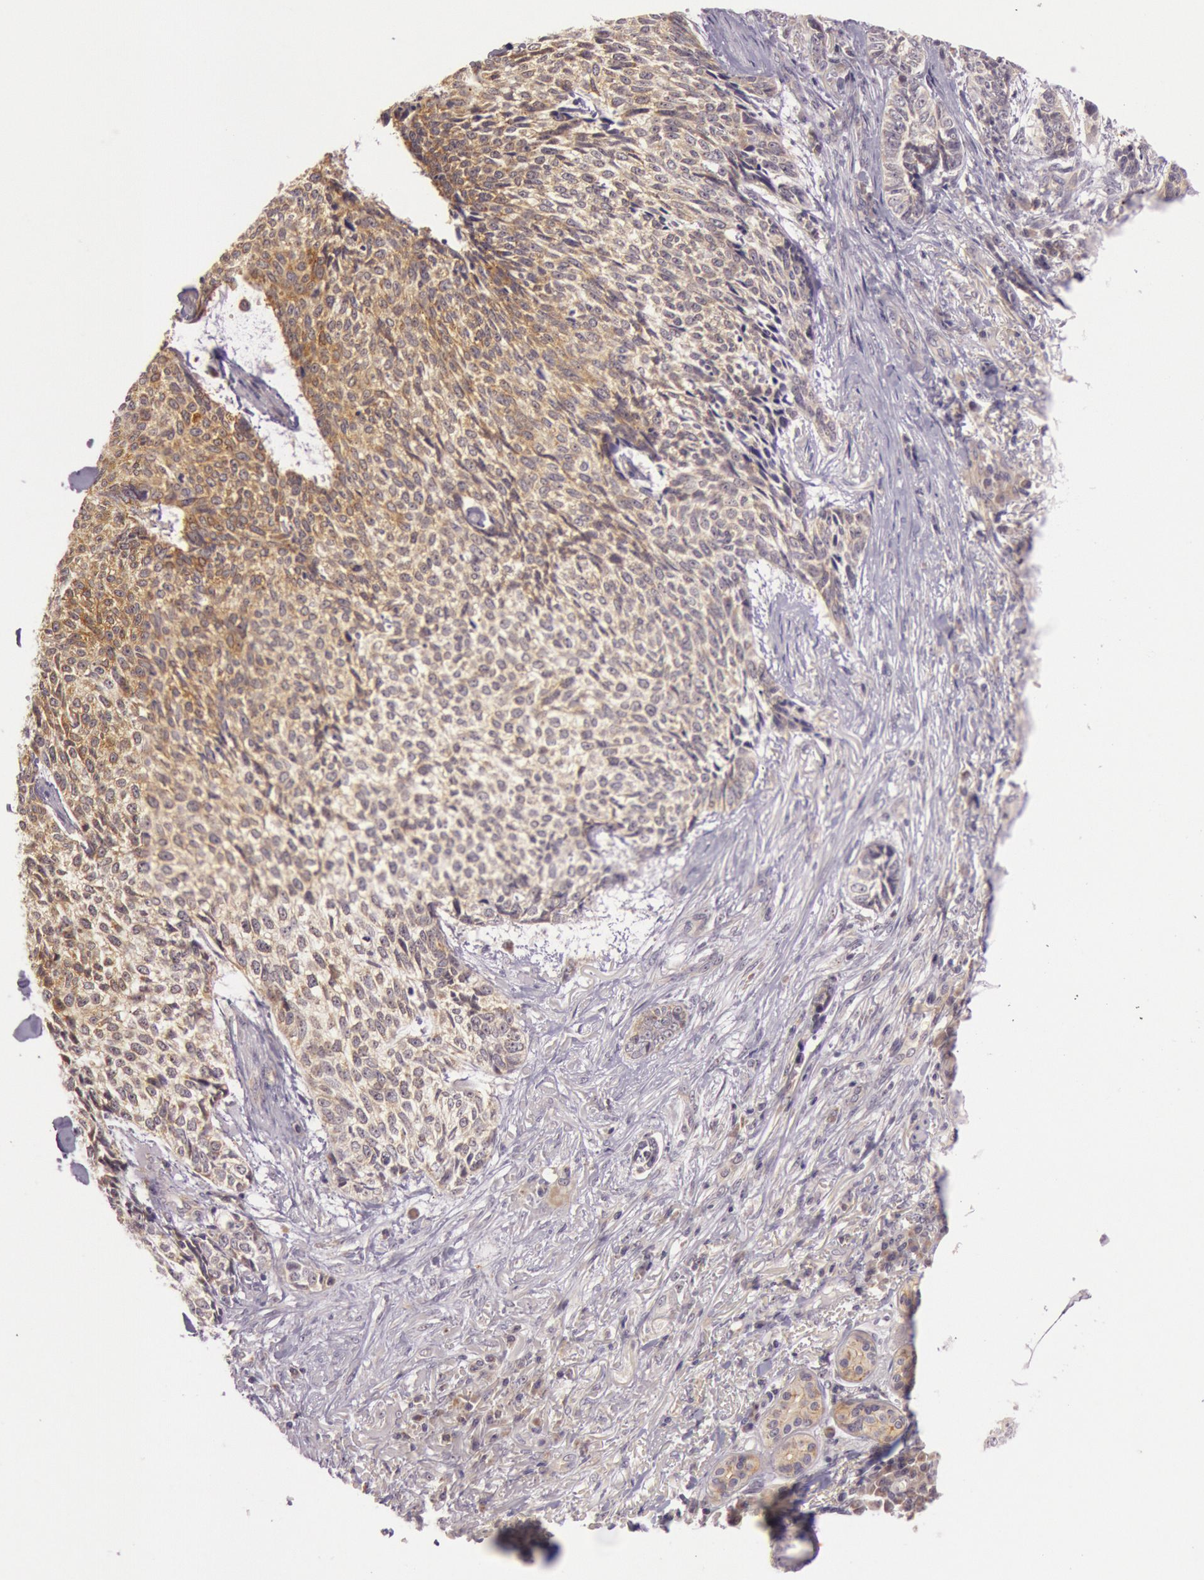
{"staining": {"intensity": "strong", "quantity": ">75%", "location": "cytoplasmic/membranous"}, "tissue": "skin cancer", "cell_type": "Tumor cells", "image_type": "cancer", "snomed": [{"axis": "morphology", "description": "Basal cell carcinoma"}, {"axis": "topography", "description": "Skin"}], "caption": "Skin basal cell carcinoma stained with a brown dye displays strong cytoplasmic/membranous positive staining in about >75% of tumor cells.", "gene": "CDK16", "patient": {"sex": "female", "age": 89}}